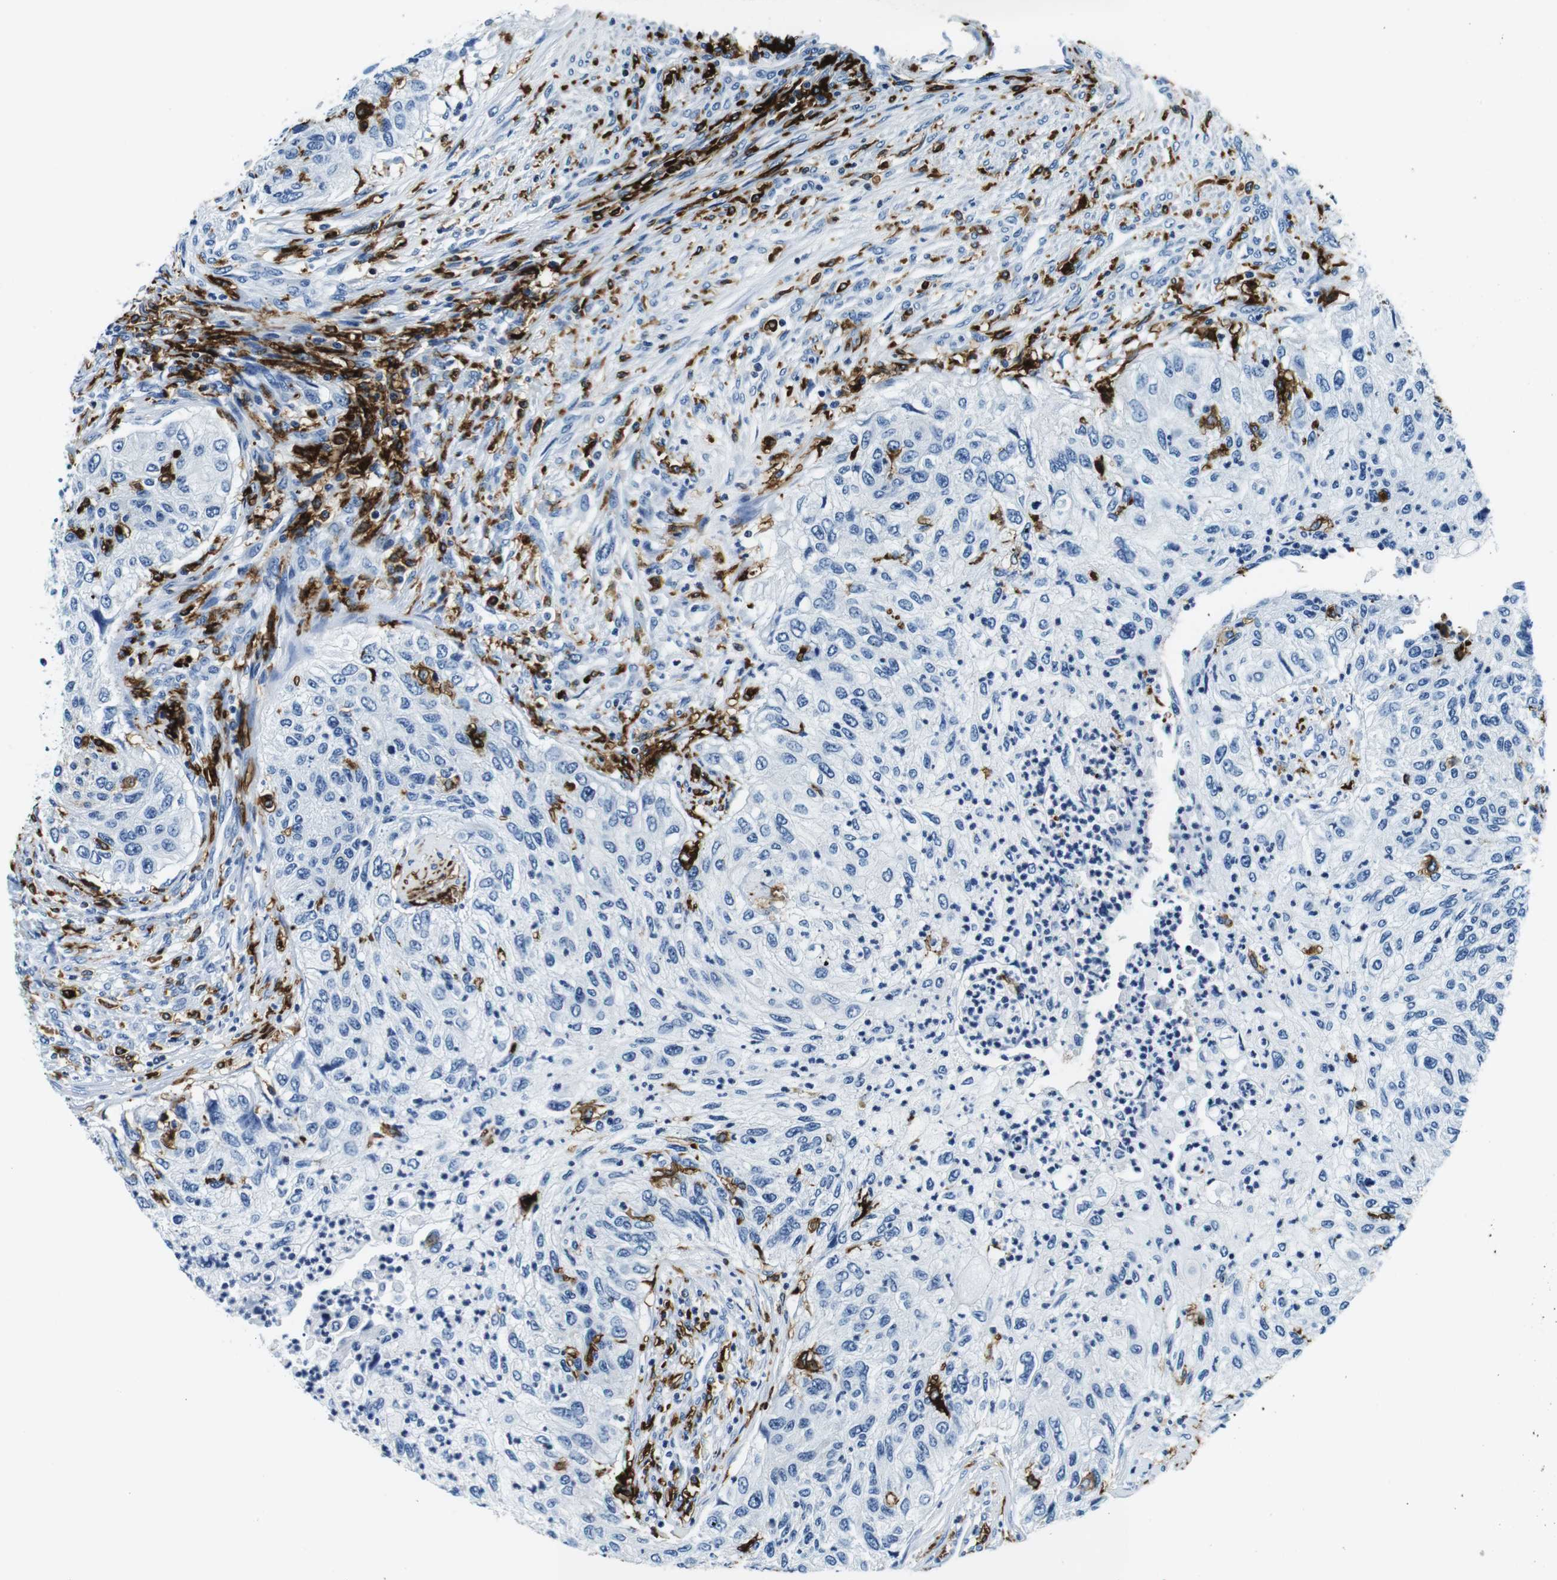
{"staining": {"intensity": "strong", "quantity": "<25%", "location": "cytoplasmic/membranous"}, "tissue": "urothelial cancer", "cell_type": "Tumor cells", "image_type": "cancer", "snomed": [{"axis": "morphology", "description": "Urothelial carcinoma, High grade"}, {"axis": "topography", "description": "Urinary bladder"}], "caption": "Urothelial cancer tissue shows strong cytoplasmic/membranous positivity in about <25% of tumor cells, visualized by immunohistochemistry. (DAB = brown stain, brightfield microscopy at high magnification).", "gene": "HLA-DRB1", "patient": {"sex": "female", "age": 60}}